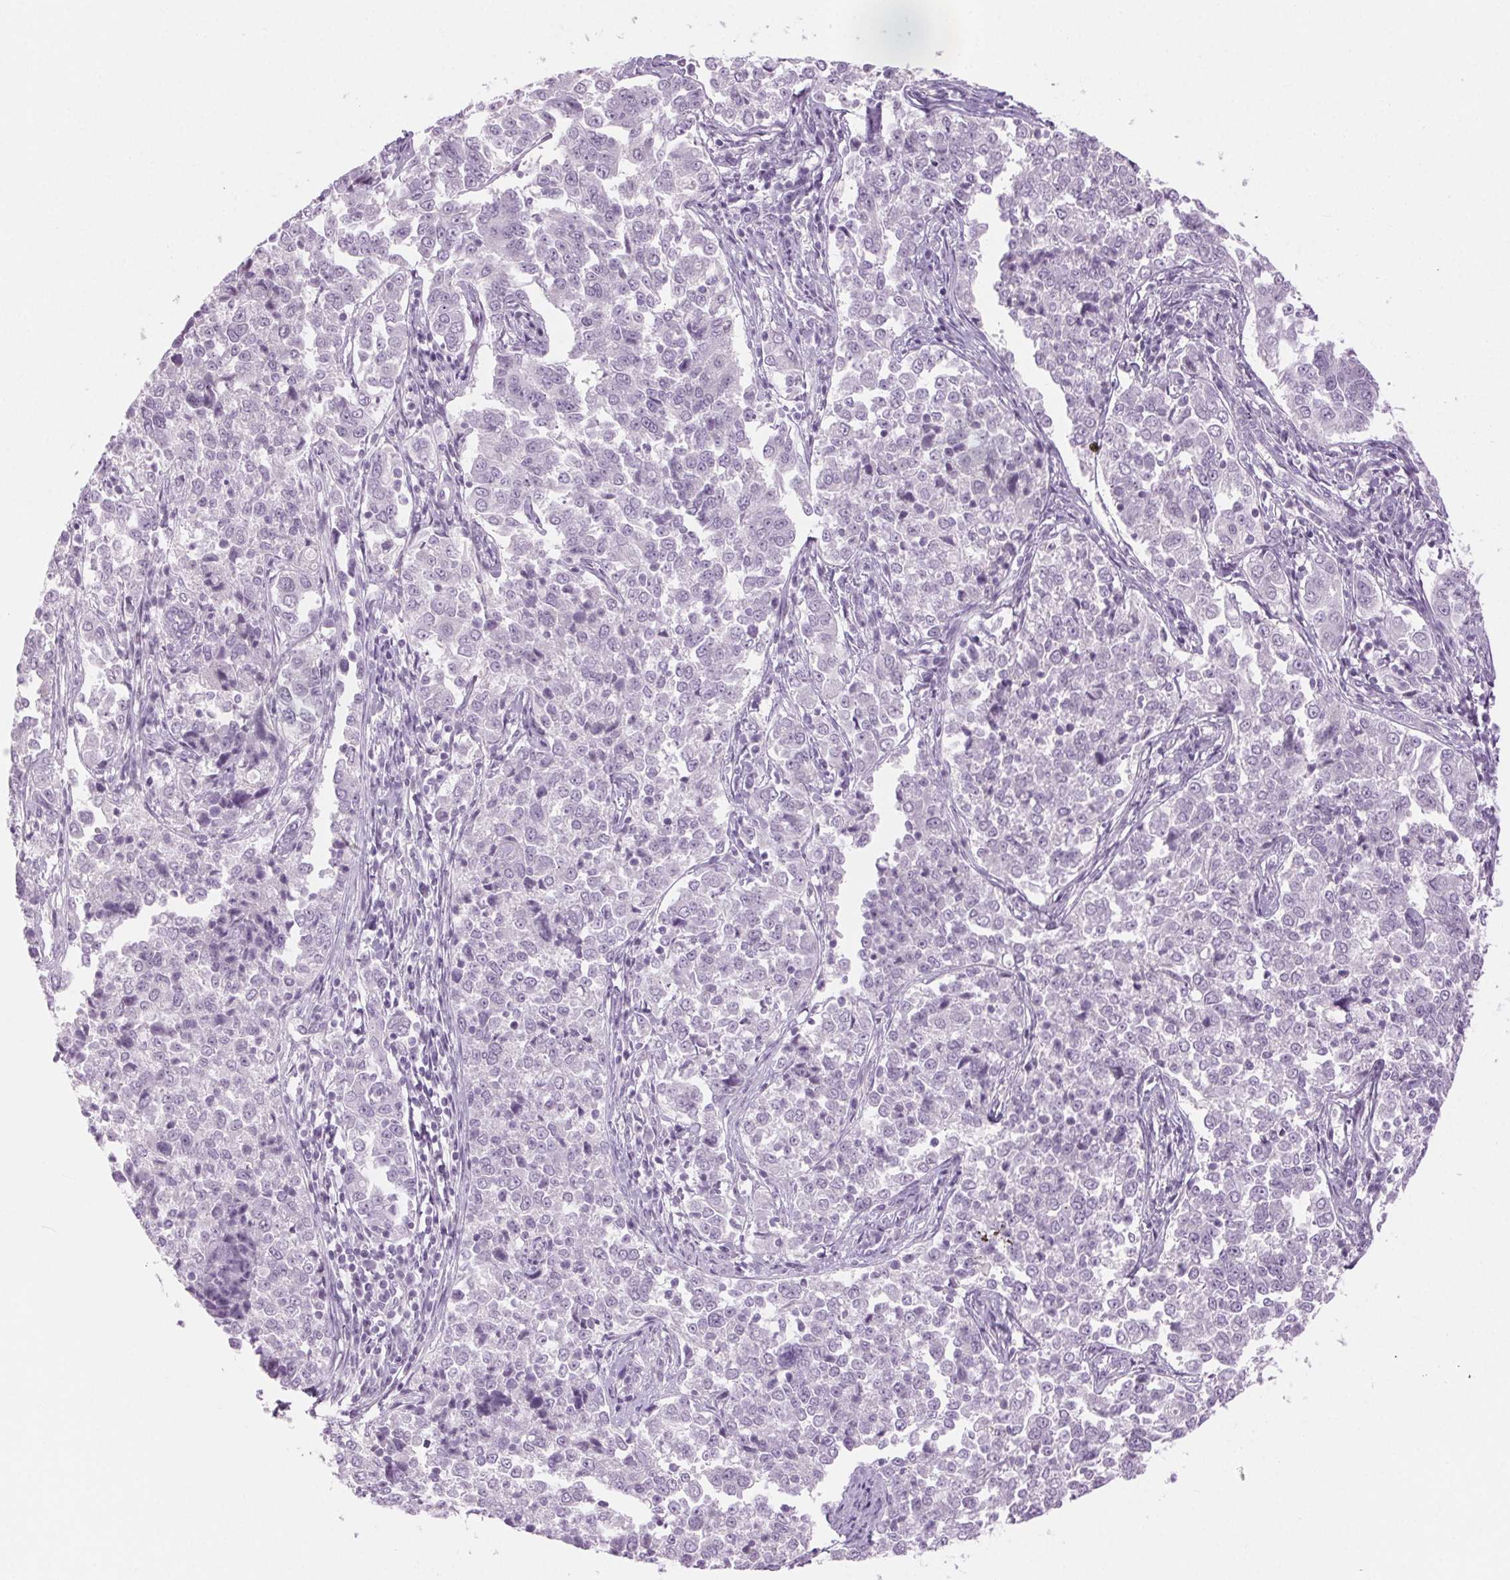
{"staining": {"intensity": "negative", "quantity": "none", "location": "none"}, "tissue": "endometrial cancer", "cell_type": "Tumor cells", "image_type": "cancer", "snomed": [{"axis": "morphology", "description": "Adenocarcinoma, NOS"}, {"axis": "topography", "description": "Endometrium"}], "caption": "A micrograph of endometrial cancer (adenocarcinoma) stained for a protein demonstrates no brown staining in tumor cells.", "gene": "SLC6A19", "patient": {"sex": "female", "age": 43}}